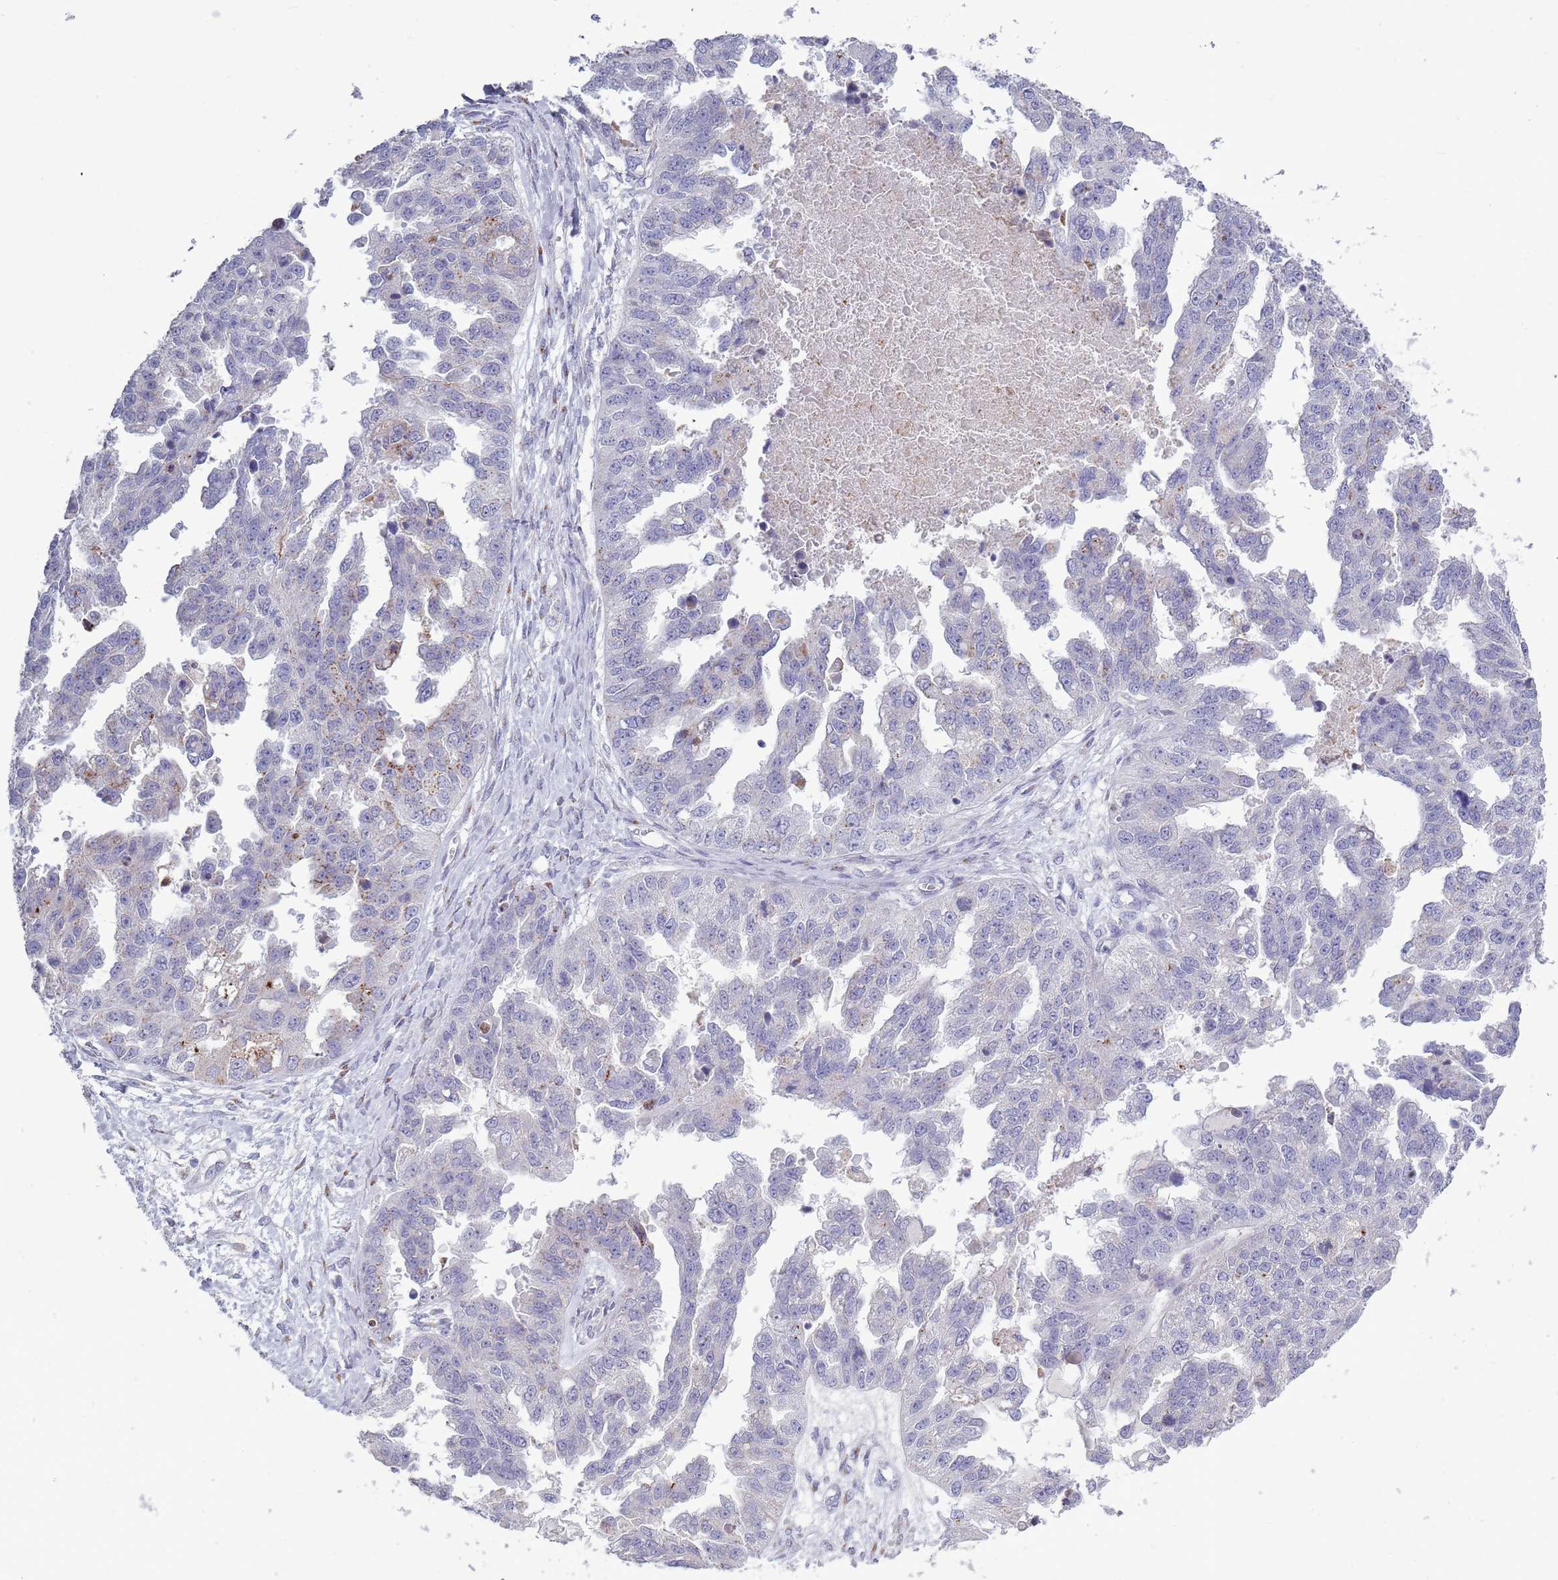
{"staining": {"intensity": "weak", "quantity": "<25%", "location": "cytoplasmic/membranous"}, "tissue": "ovarian cancer", "cell_type": "Tumor cells", "image_type": "cancer", "snomed": [{"axis": "morphology", "description": "Cystadenocarcinoma, serous, NOS"}, {"axis": "topography", "description": "Ovary"}], "caption": "This is a image of IHC staining of serous cystadenocarcinoma (ovarian), which shows no expression in tumor cells. Nuclei are stained in blue.", "gene": "ACSBG1", "patient": {"sex": "female", "age": 58}}